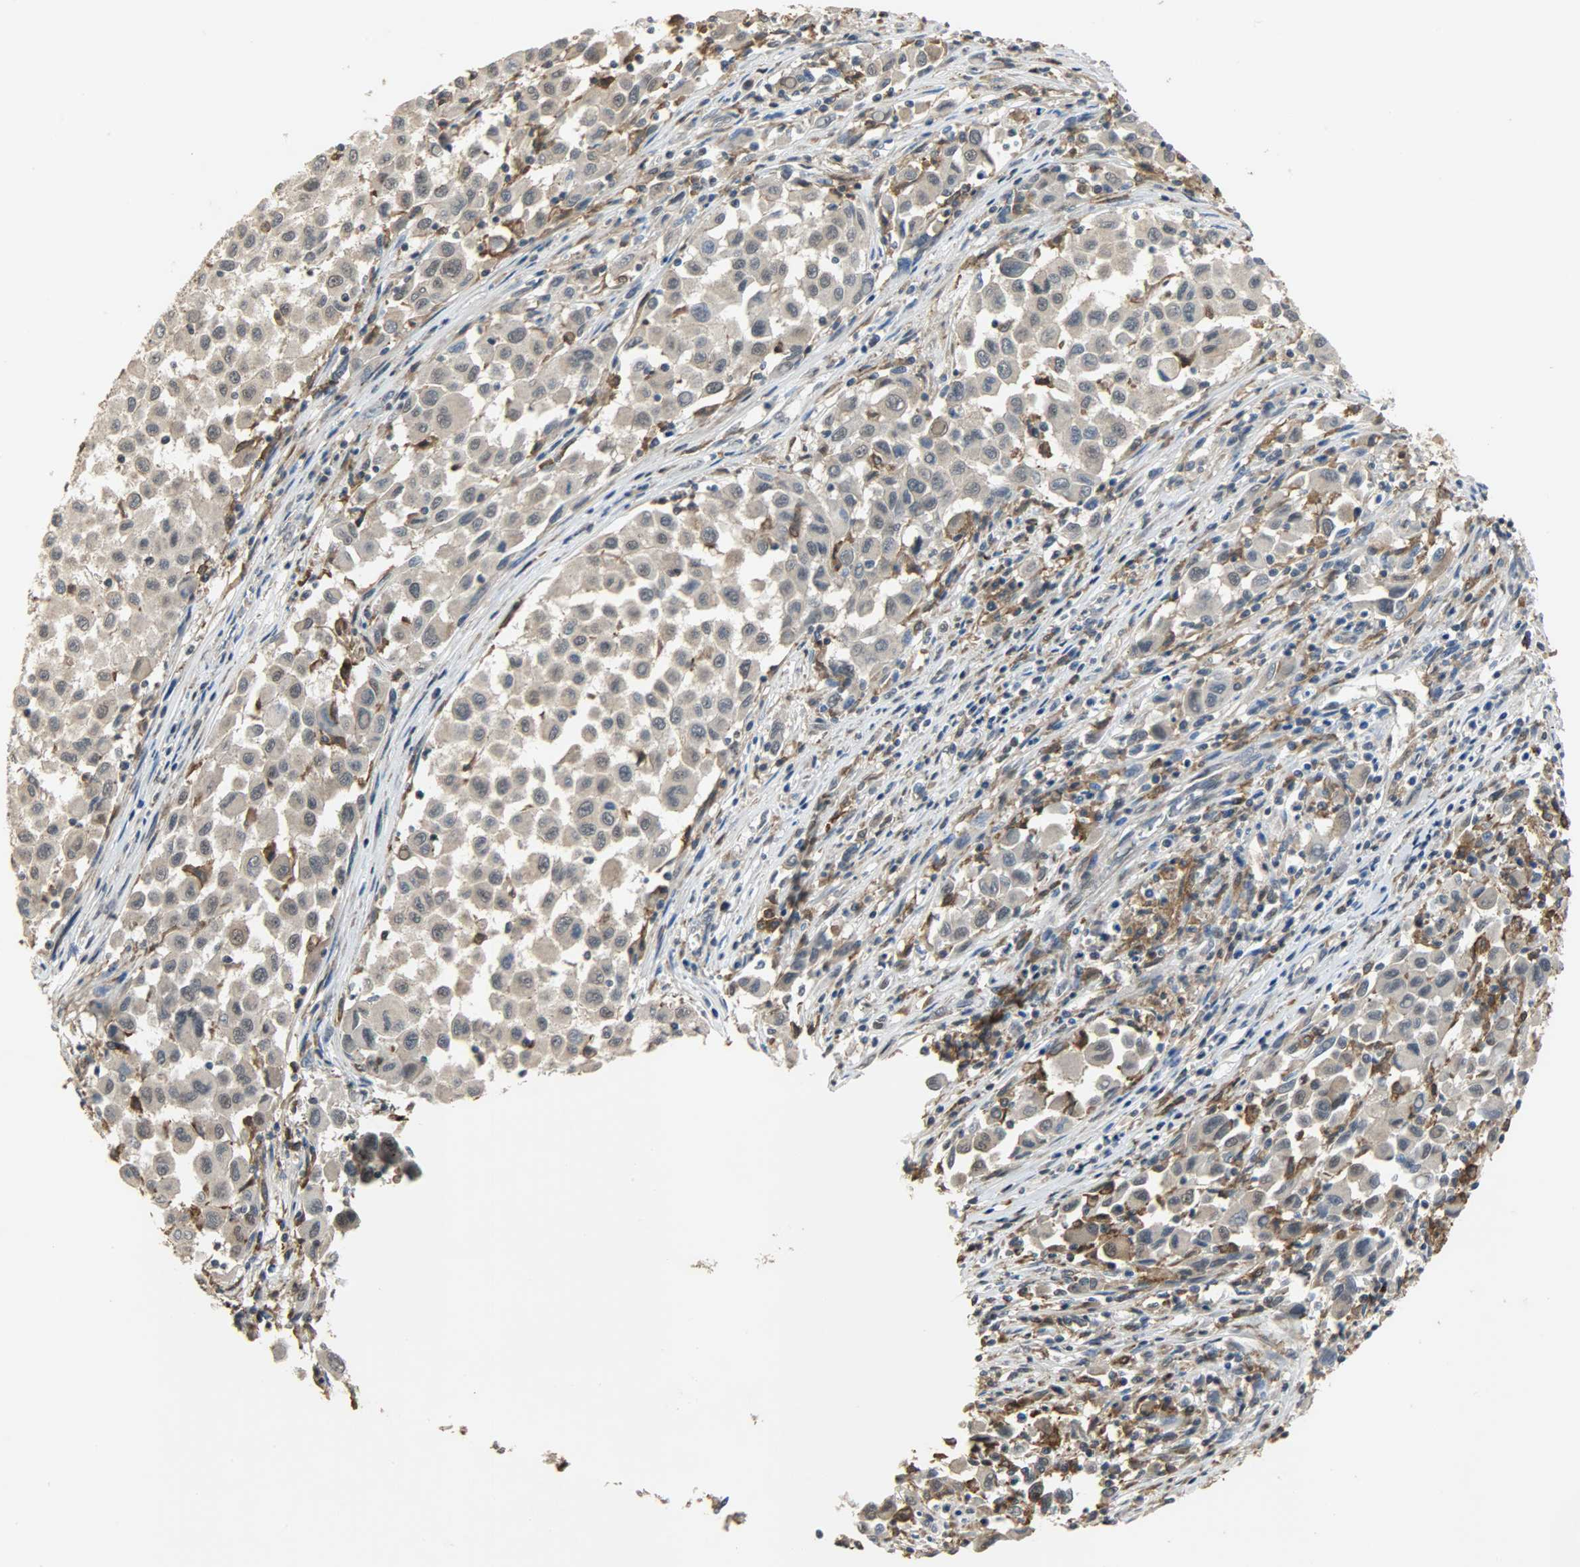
{"staining": {"intensity": "negative", "quantity": "none", "location": "none"}, "tissue": "melanoma", "cell_type": "Tumor cells", "image_type": "cancer", "snomed": [{"axis": "morphology", "description": "Malignant melanoma, Metastatic site"}, {"axis": "topography", "description": "Lymph node"}], "caption": "An immunohistochemistry image of melanoma is shown. There is no staining in tumor cells of melanoma.", "gene": "SKAP2", "patient": {"sex": "male", "age": 61}}